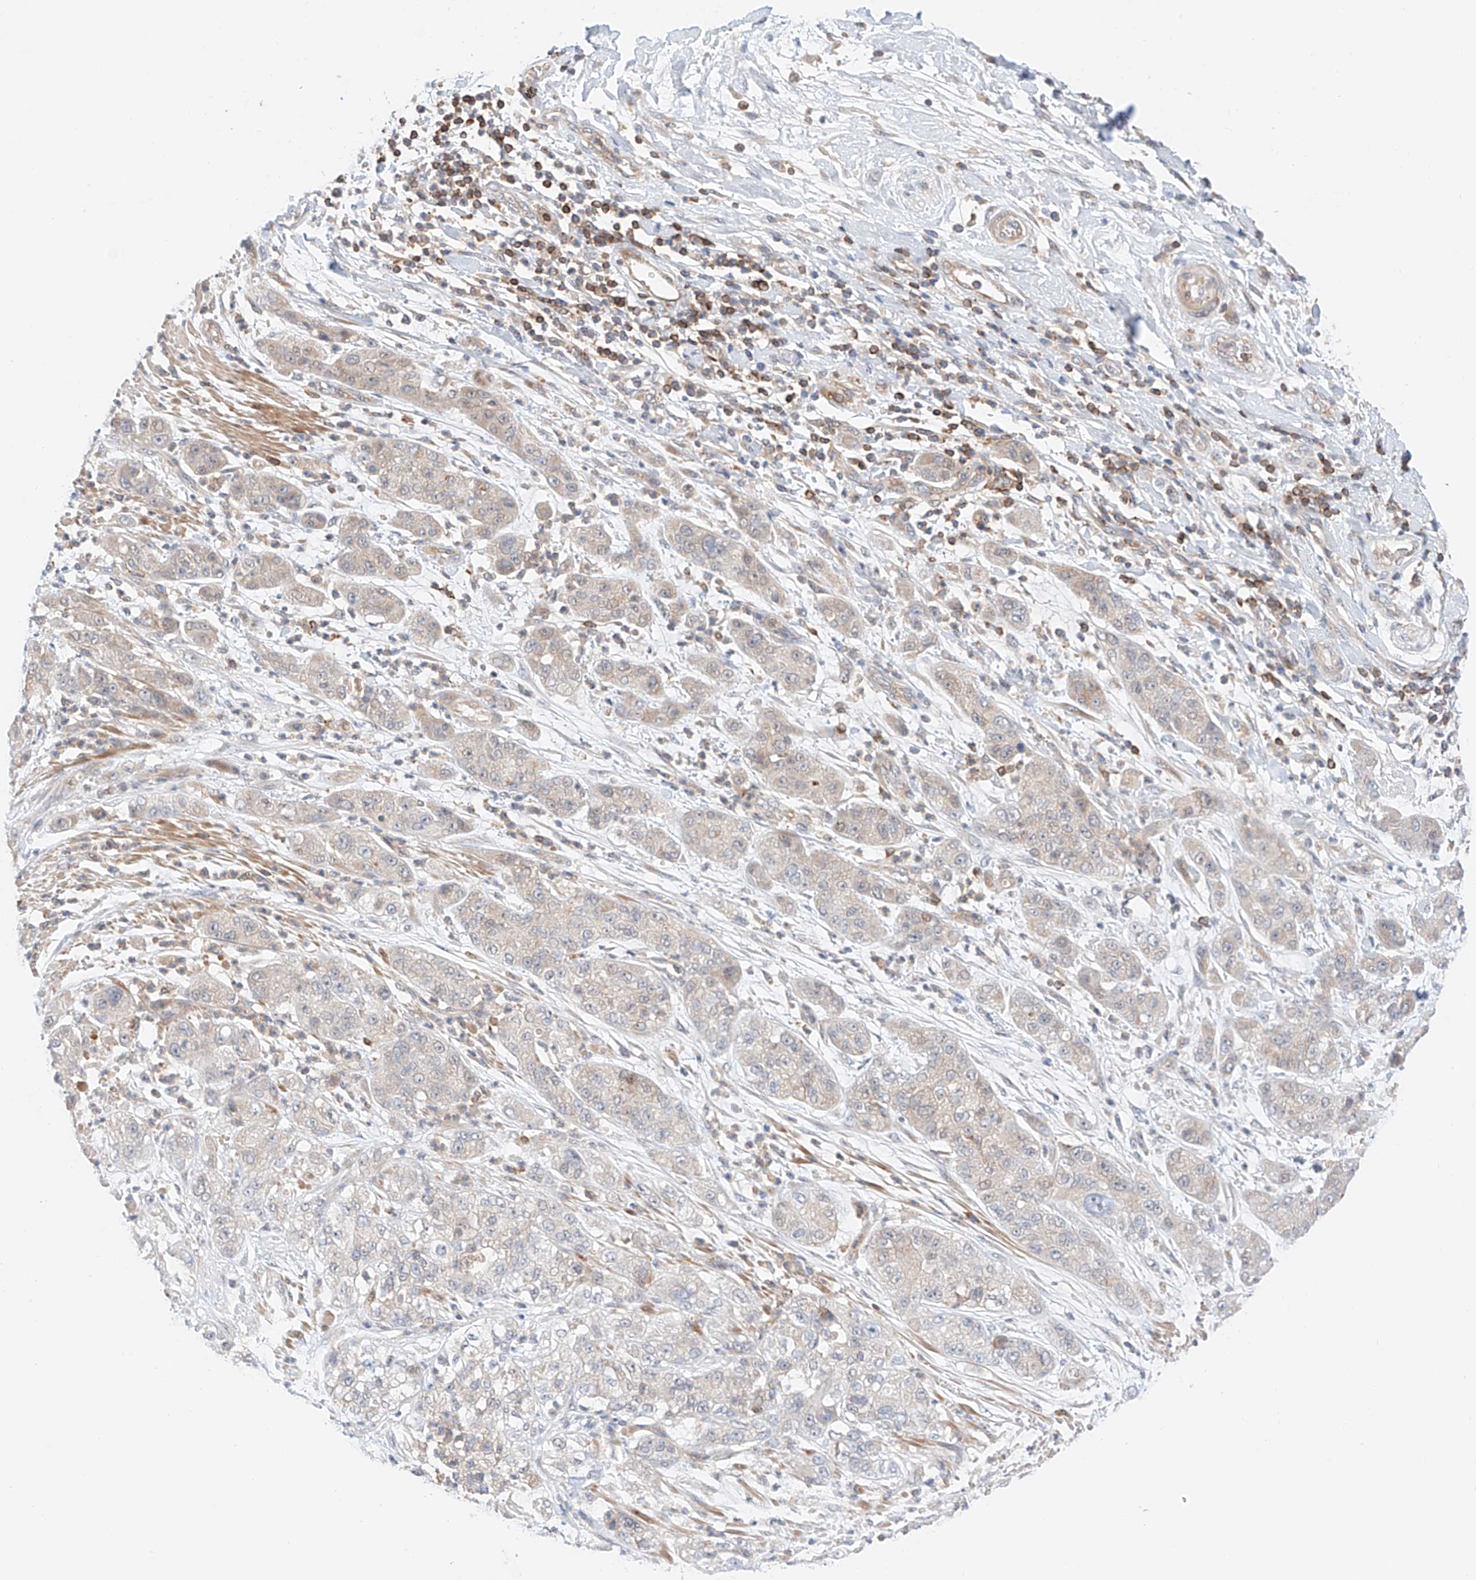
{"staining": {"intensity": "negative", "quantity": "none", "location": "none"}, "tissue": "pancreatic cancer", "cell_type": "Tumor cells", "image_type": "cancer", "snomed": [{"axis": "morphology", "description": "Adenocarcinoma, NOS"}, {"axis": "topography", "description": "Pancreas"}], "caption": "IHC of human pancreatic cancer demonstrates no positivity in tumor cells. (IHC, brightfield microscopy, high magnification).", "gene": "MFN2", "patient": {"sex": "female", "age": 78}}